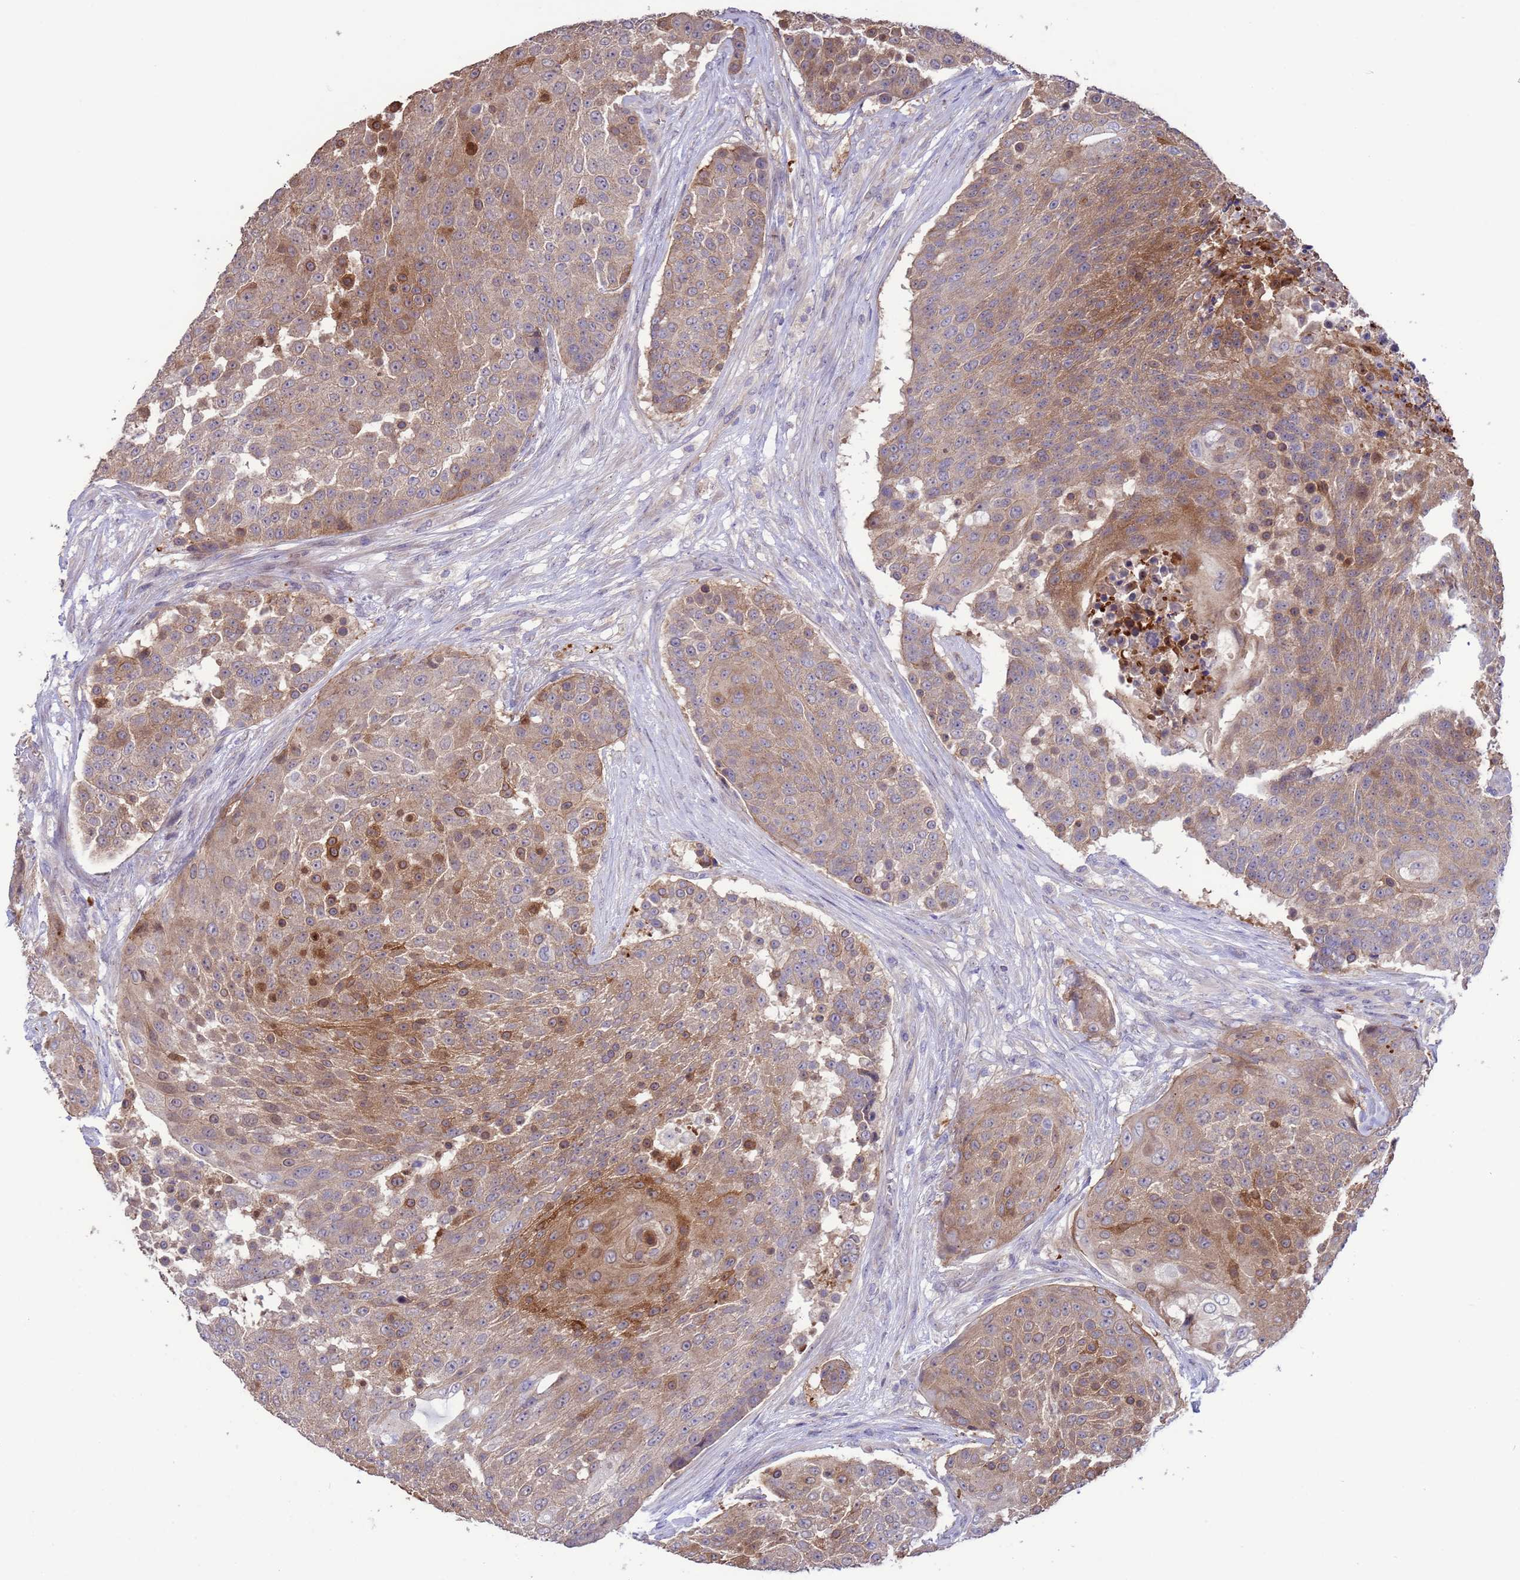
{"staining": {"intensity": "moderate", "quantity": "25%-75%", "location": "cytoplasmic/membranous"}, "tissue": "urothelial cancer", "cell_type": "Tumor cells", "image_type": "cancer", "snomed": [{"axis": "morphology", "description": "Urothelial carcinoma, High grade"}, {"axis": "topography", "description": "Urinary bladder"}], "caption": "A brown stain highlights moderate cytoplasmic/membranous staining of a protein in human urothelial cancer tumor cells.", "gene": "GJA10", "patient": {"sex": "female", "age": 63}}